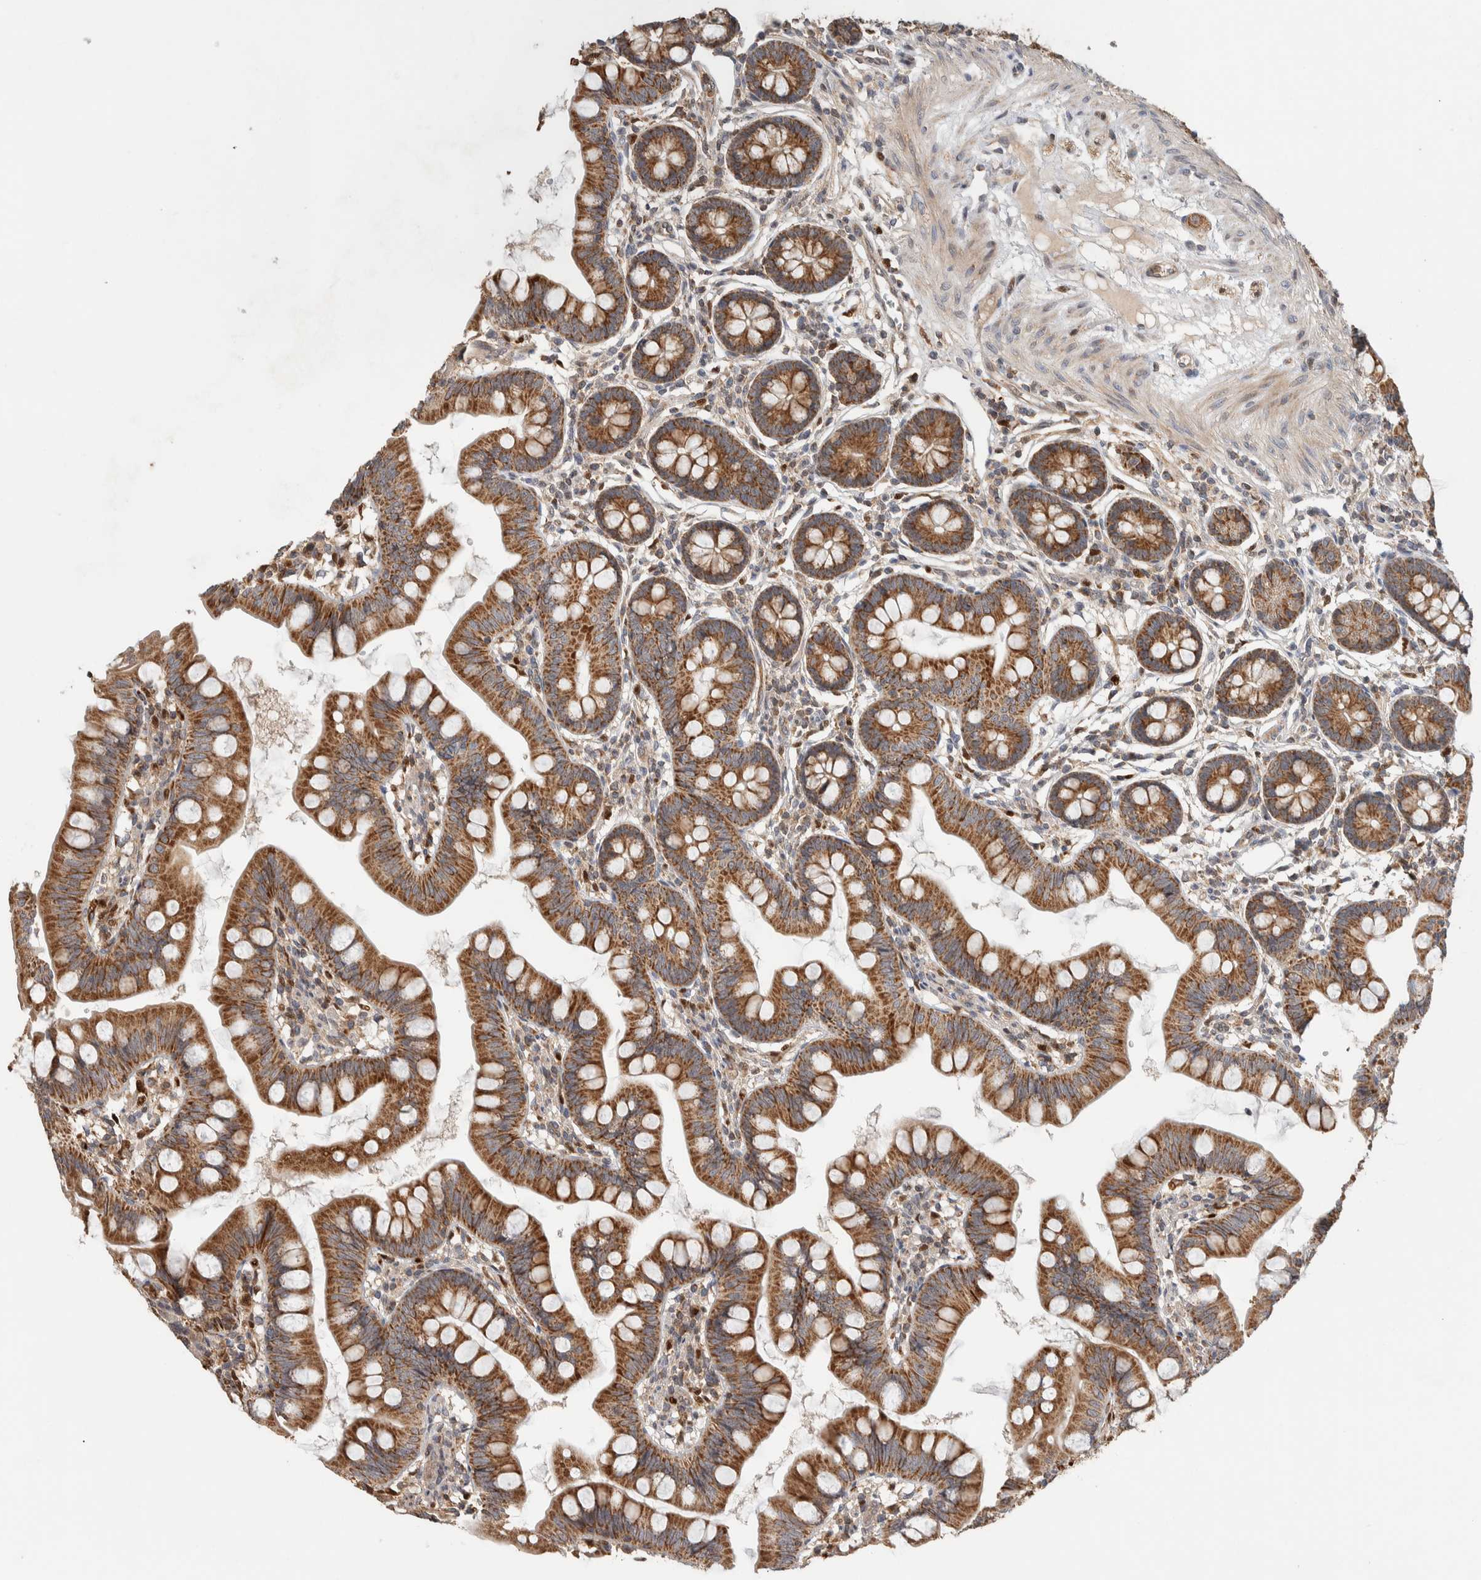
{"staining": {"intensity": "moderate", "quantity": ">75%", "location": "cytoplasmic/membranous"}, "tissue": "small intestine", "cell_type": "Glandular cells", "image_type": "normal", "snomed": [{"axis": "morphology", "description": "Normal tissue, NOS"}, {"axis": "topography", "description": "Small intestine"}], "caption": "Immunohistochemistry histopathology image of benign small intestine: human small intestine stained using IHC demonstrates medium levels of moderate protein expression localized specifically in the cytoplasmic/membranous of glandular cells, appearing as a cytoplasmic/membranous brown color.", "gene": "VPS53", "patient": {"sex": "male", "age": 7}}